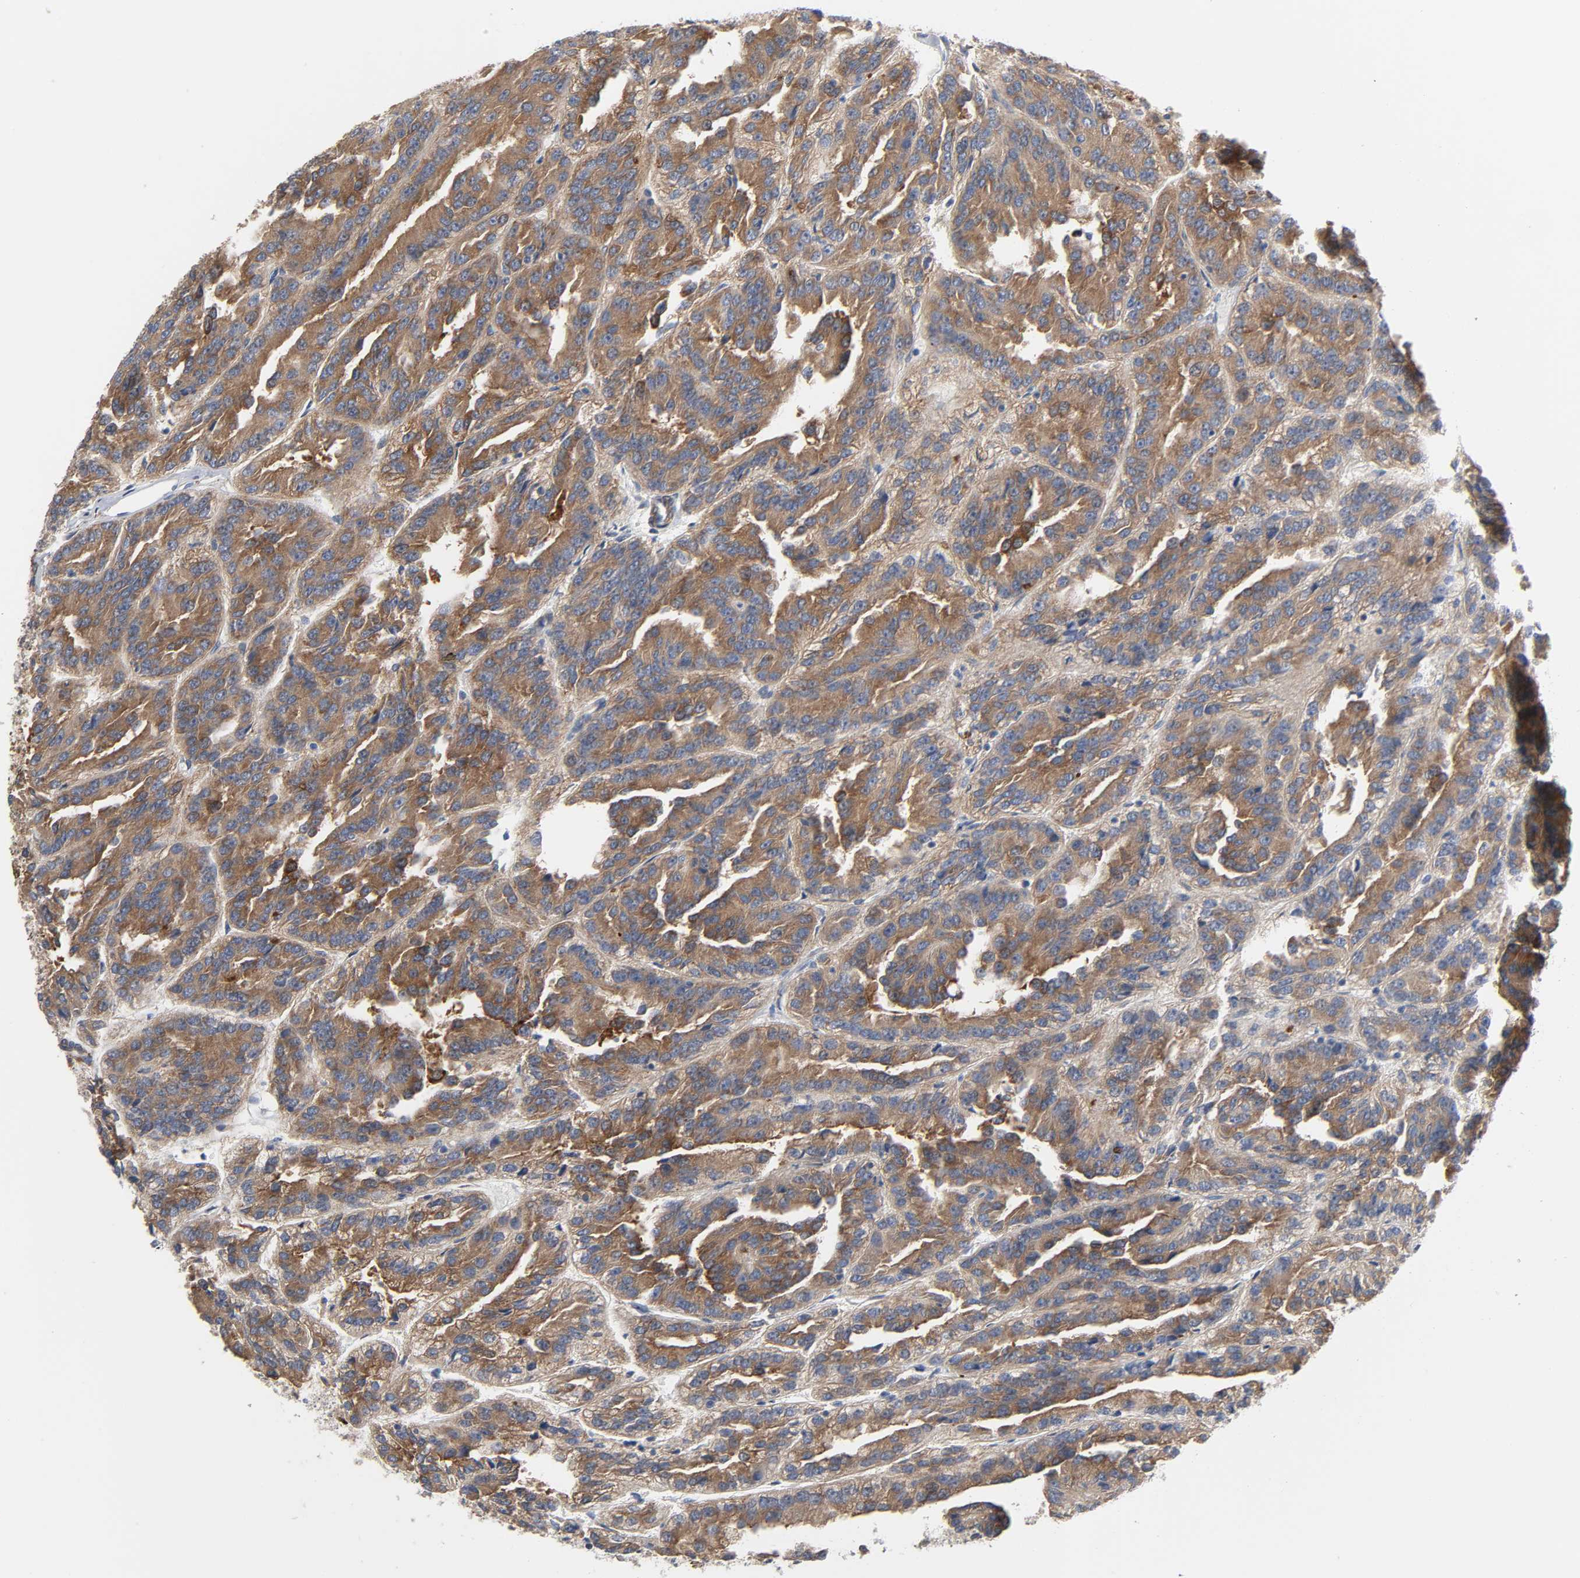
{"staining": {"intensity": "strong", "quantity": ">75%", "location": "cytoplasmic/membranous"}, "tissue": "renal cancer", "cell_type": "Tumor cells", "image_type": "cancer", "snomed": [{"axis": "morphology", "description": "Adenocarcinoma, NOS"}, {"axis": "topography", "description": "Kidney"}], "caption": "Adenocarcinoma (renal) was stained to show a protein in brown. There is high levels of strong cytoplasmic/membranous staining in about >75% of tumor cells.", "gene": "ARHGAP1", "patient": {"sex": "male", "age": 46}}